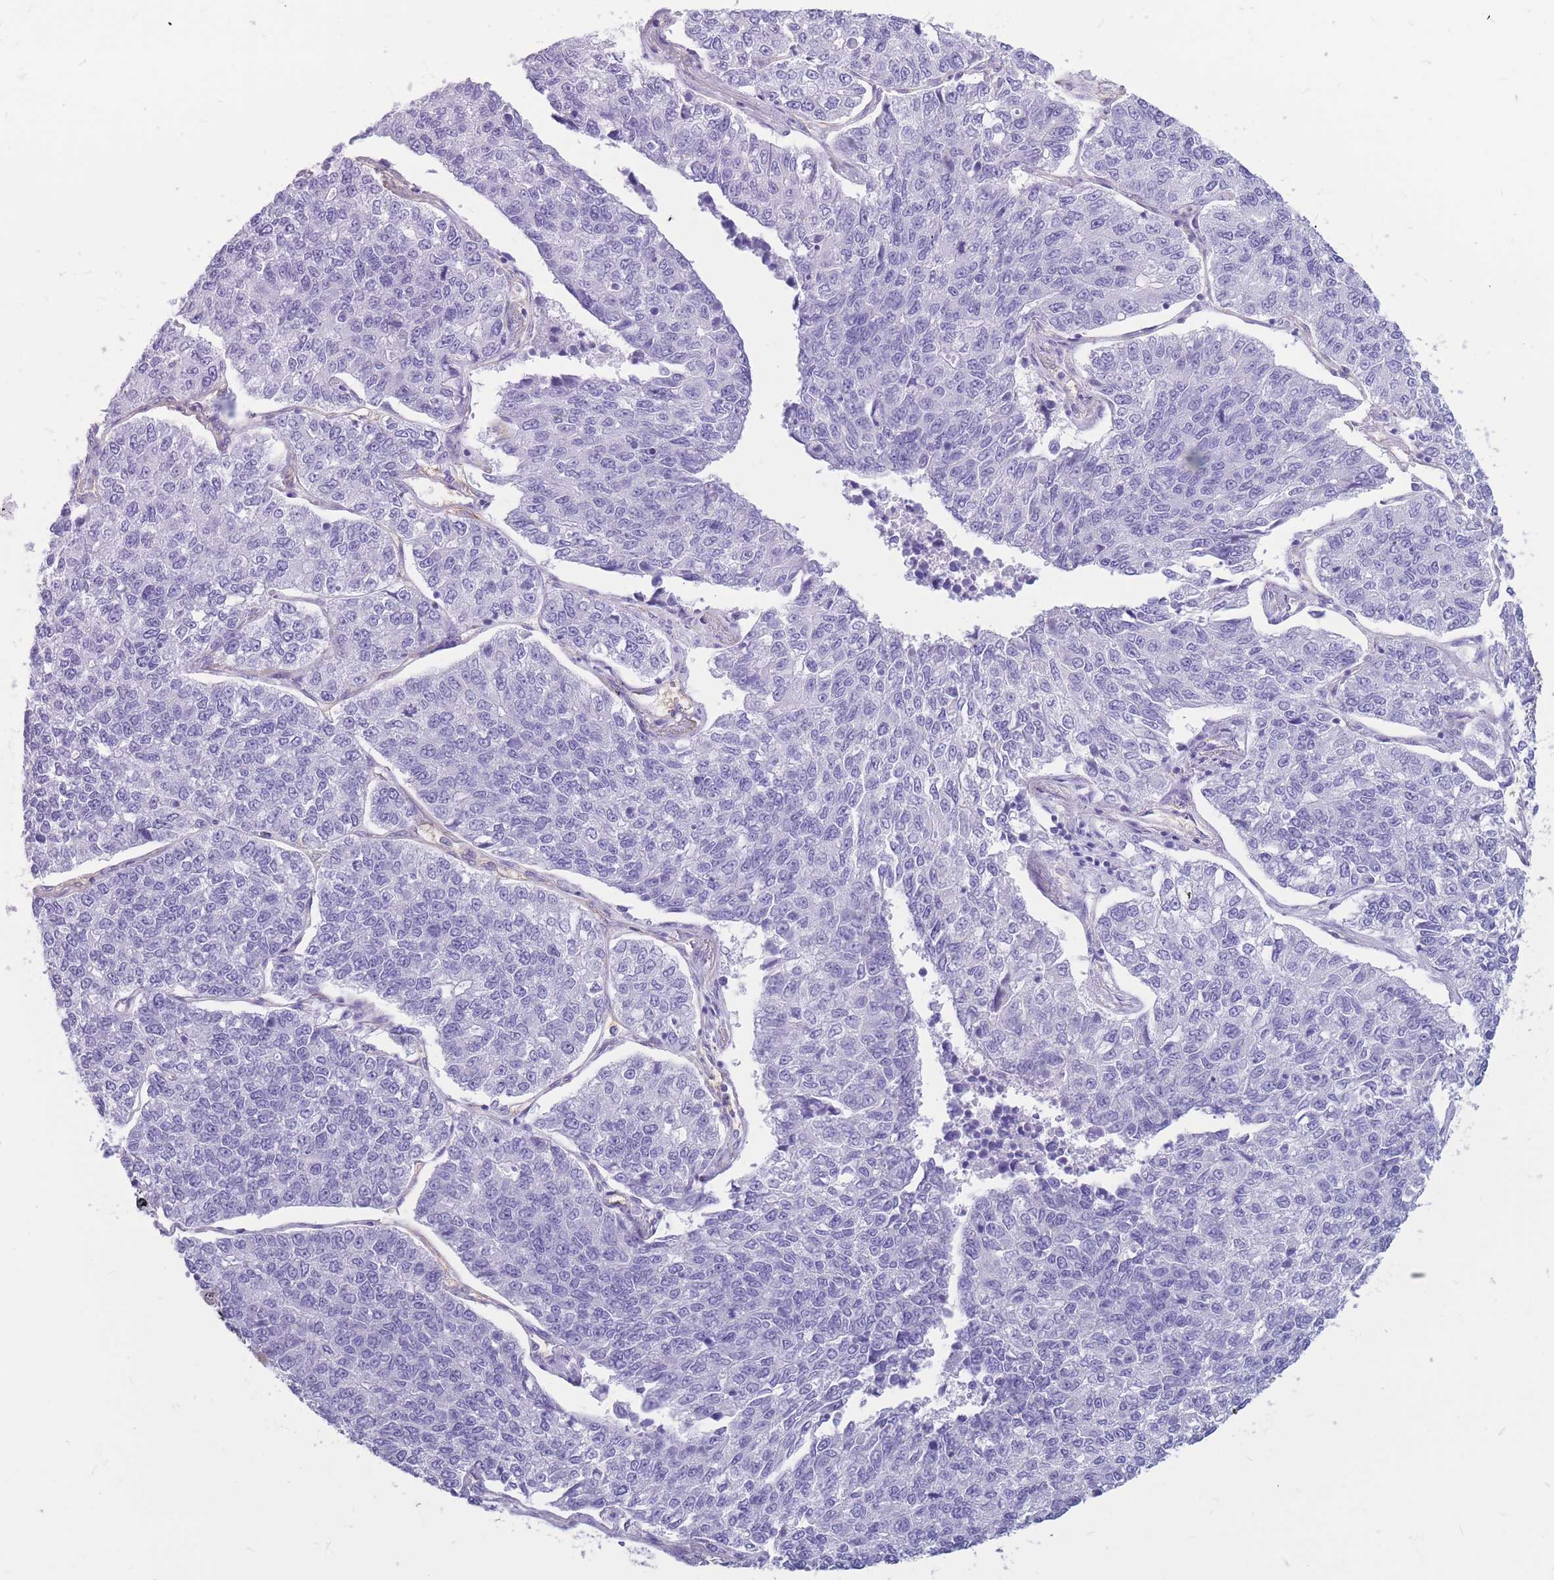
{"staining": {"intensity": "negative", "quantity": "none", "location": "none"}, "tissue": "lung cancer", "cell_type": "Tumor cells", "image_type": "cancer", "snomed": [{"axis": "morphology", "description": "Adenocarcinoma, NOS"}, {"axis": "topography", "description": "Lung"}], "caption": "Protein analysis of lung adenocarcinoma demonstrates no significant positivity in tumor cells.", "gene": "ADD2", "patient": {"sex": "male", "age": 49}}